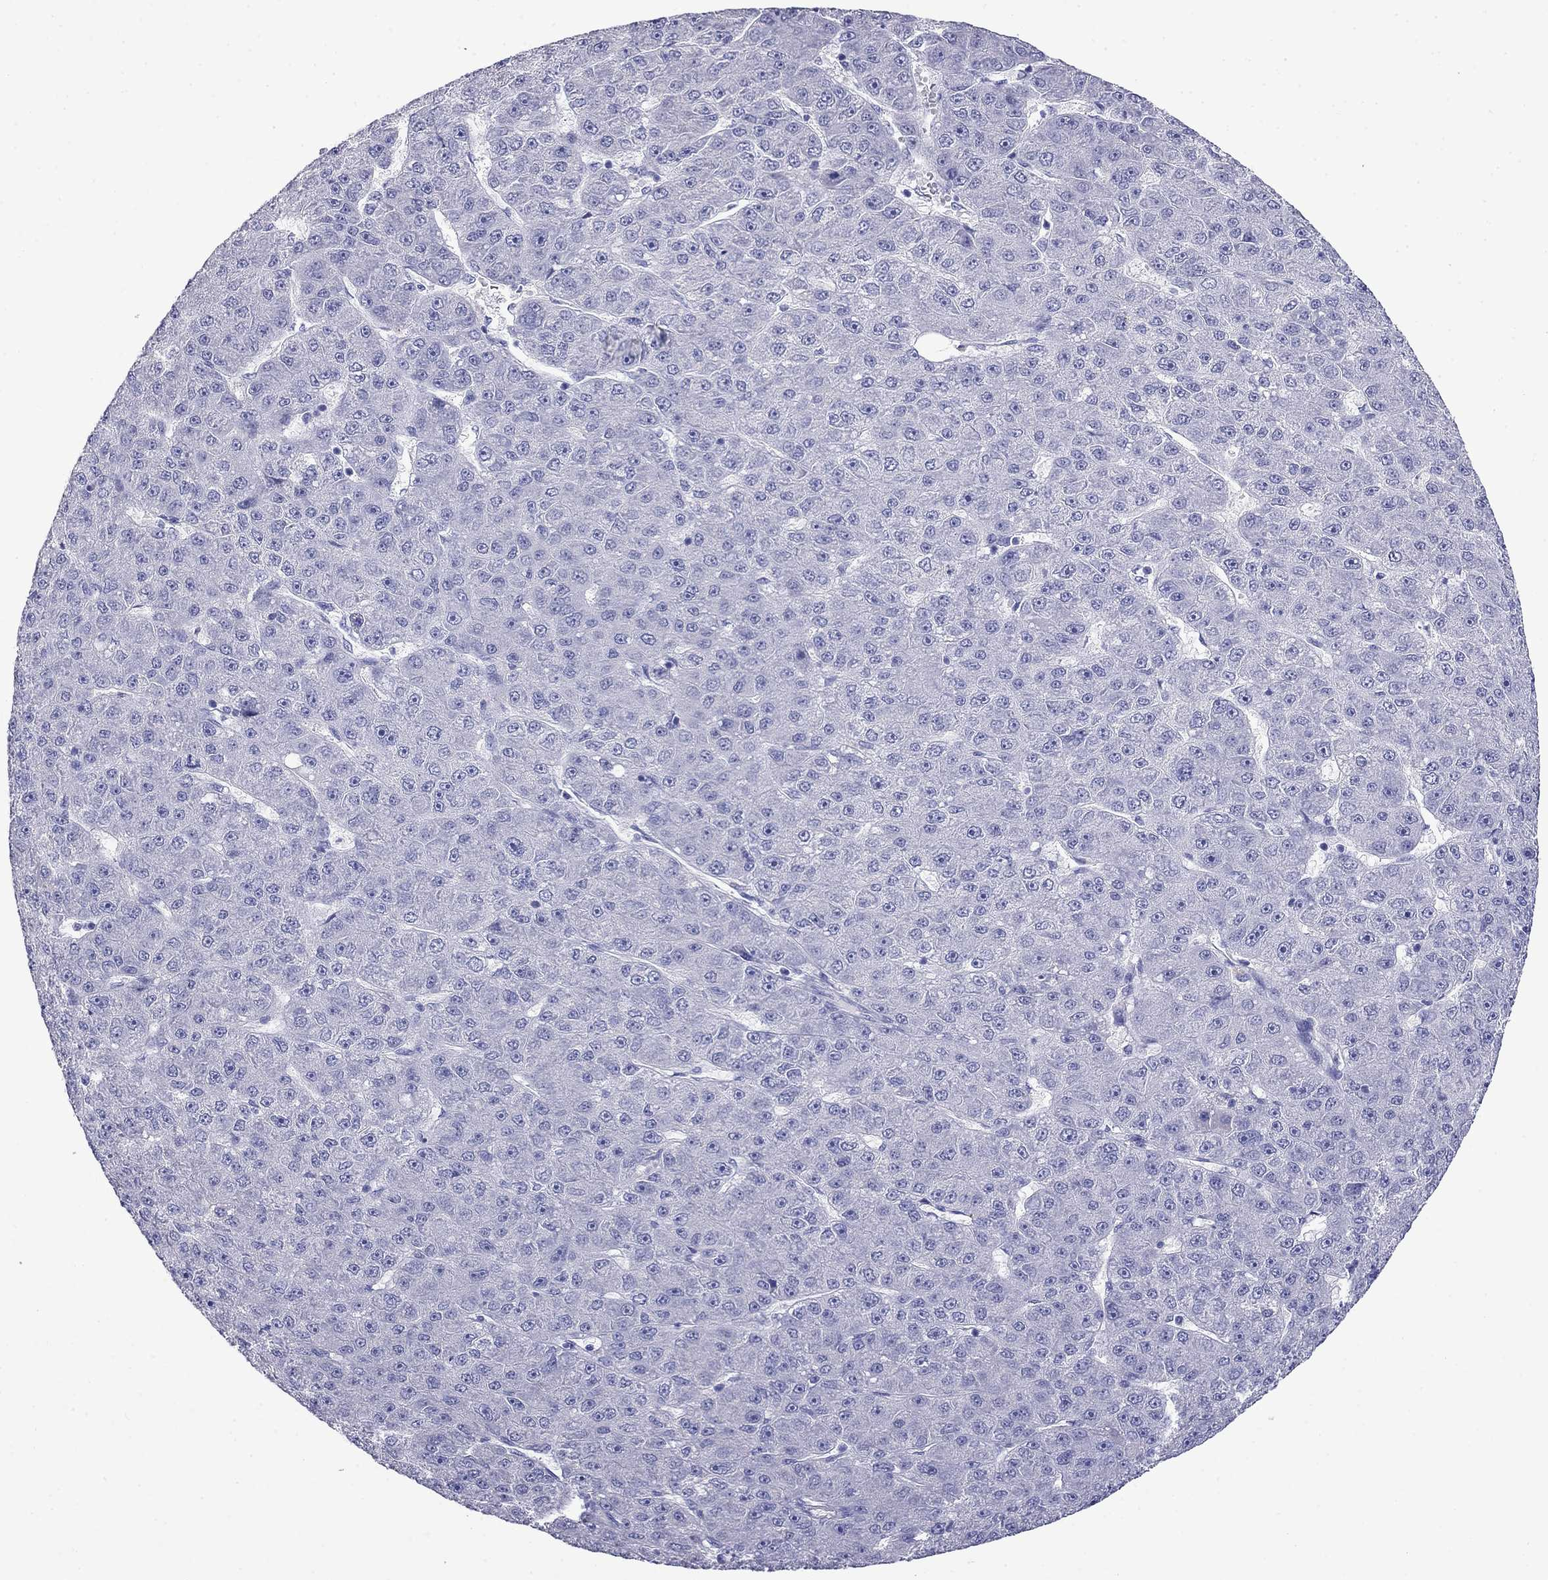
{"staining": {"intensity": "negative", "quantity": "none", "location": "none"}, "tissue": "liver cancer", "cell_type": "Tumor cells", "image_type": "cancer", "snomed": [{"axis": "morphology", "description": "Carcinoma, Hepatocellular, NOS"}, {"axis": "topography", "description": "Liver"}], "caption": "This is an immunohistochemistry (IHC) image of human liver cancer. There is no staining in tumor cells.", "gene": "MYO15A", "patient": {"sex": "male", "age": 67}}